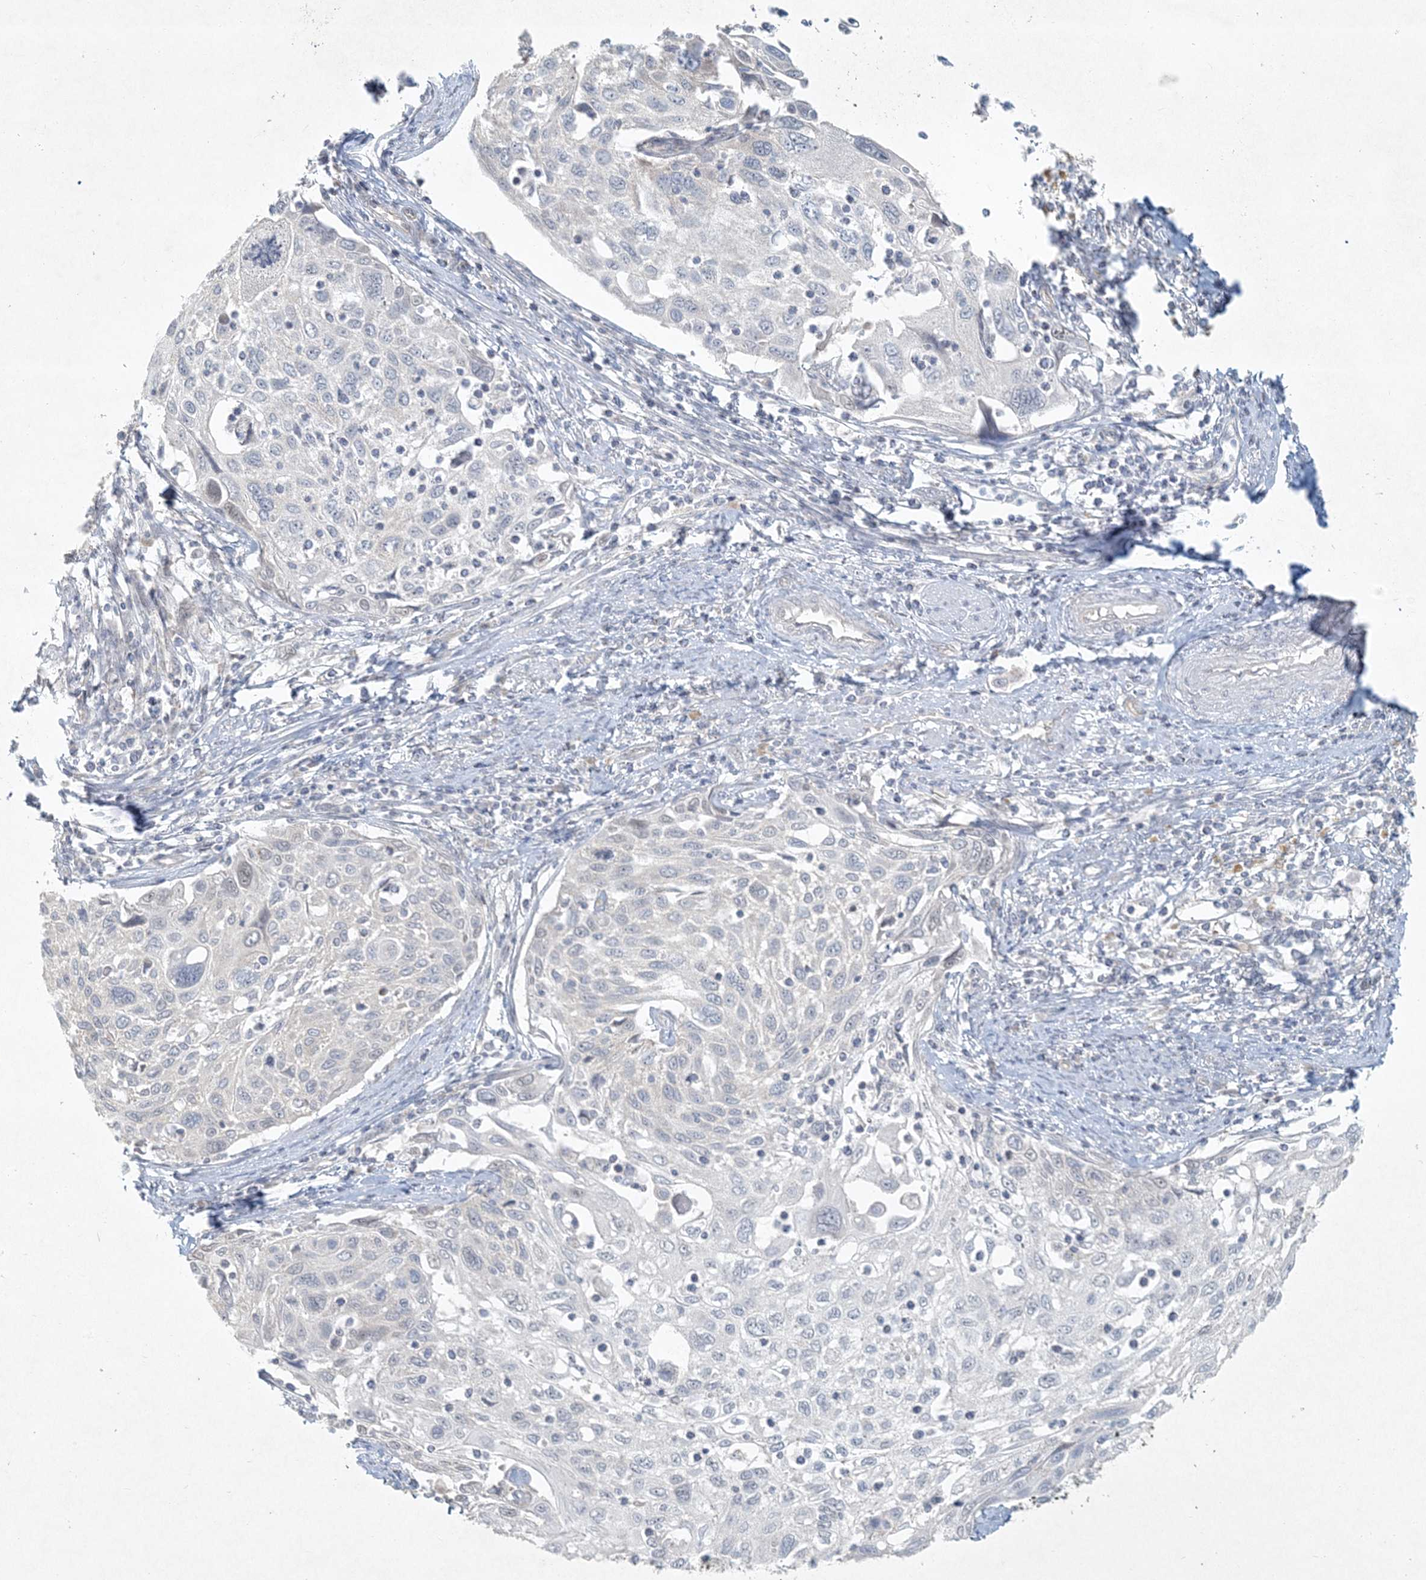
{"staining": {"intensity": "negative", "quantity": "none", "location": "none"}, "tissue": "cervical cancer", "cell_type": "Tumor cells", "image_type": "cancer", "snomed": [{"axis": "morphology", "description": "Squamous cell carcinoma, NOS"}, {"axis": "topography", "description": "Cervix"}], "caption": "There is no significant expression in tumor cells of cervical cancer (squamous cell carcinoma). The staining was performed using DAB to visualize the protein expression in brown, while the nuclei were stained in blue with hematoxylin (Magnification: 20x).", "gene": "BCORL1", "patient": {"sex": "female", "age": 70}}